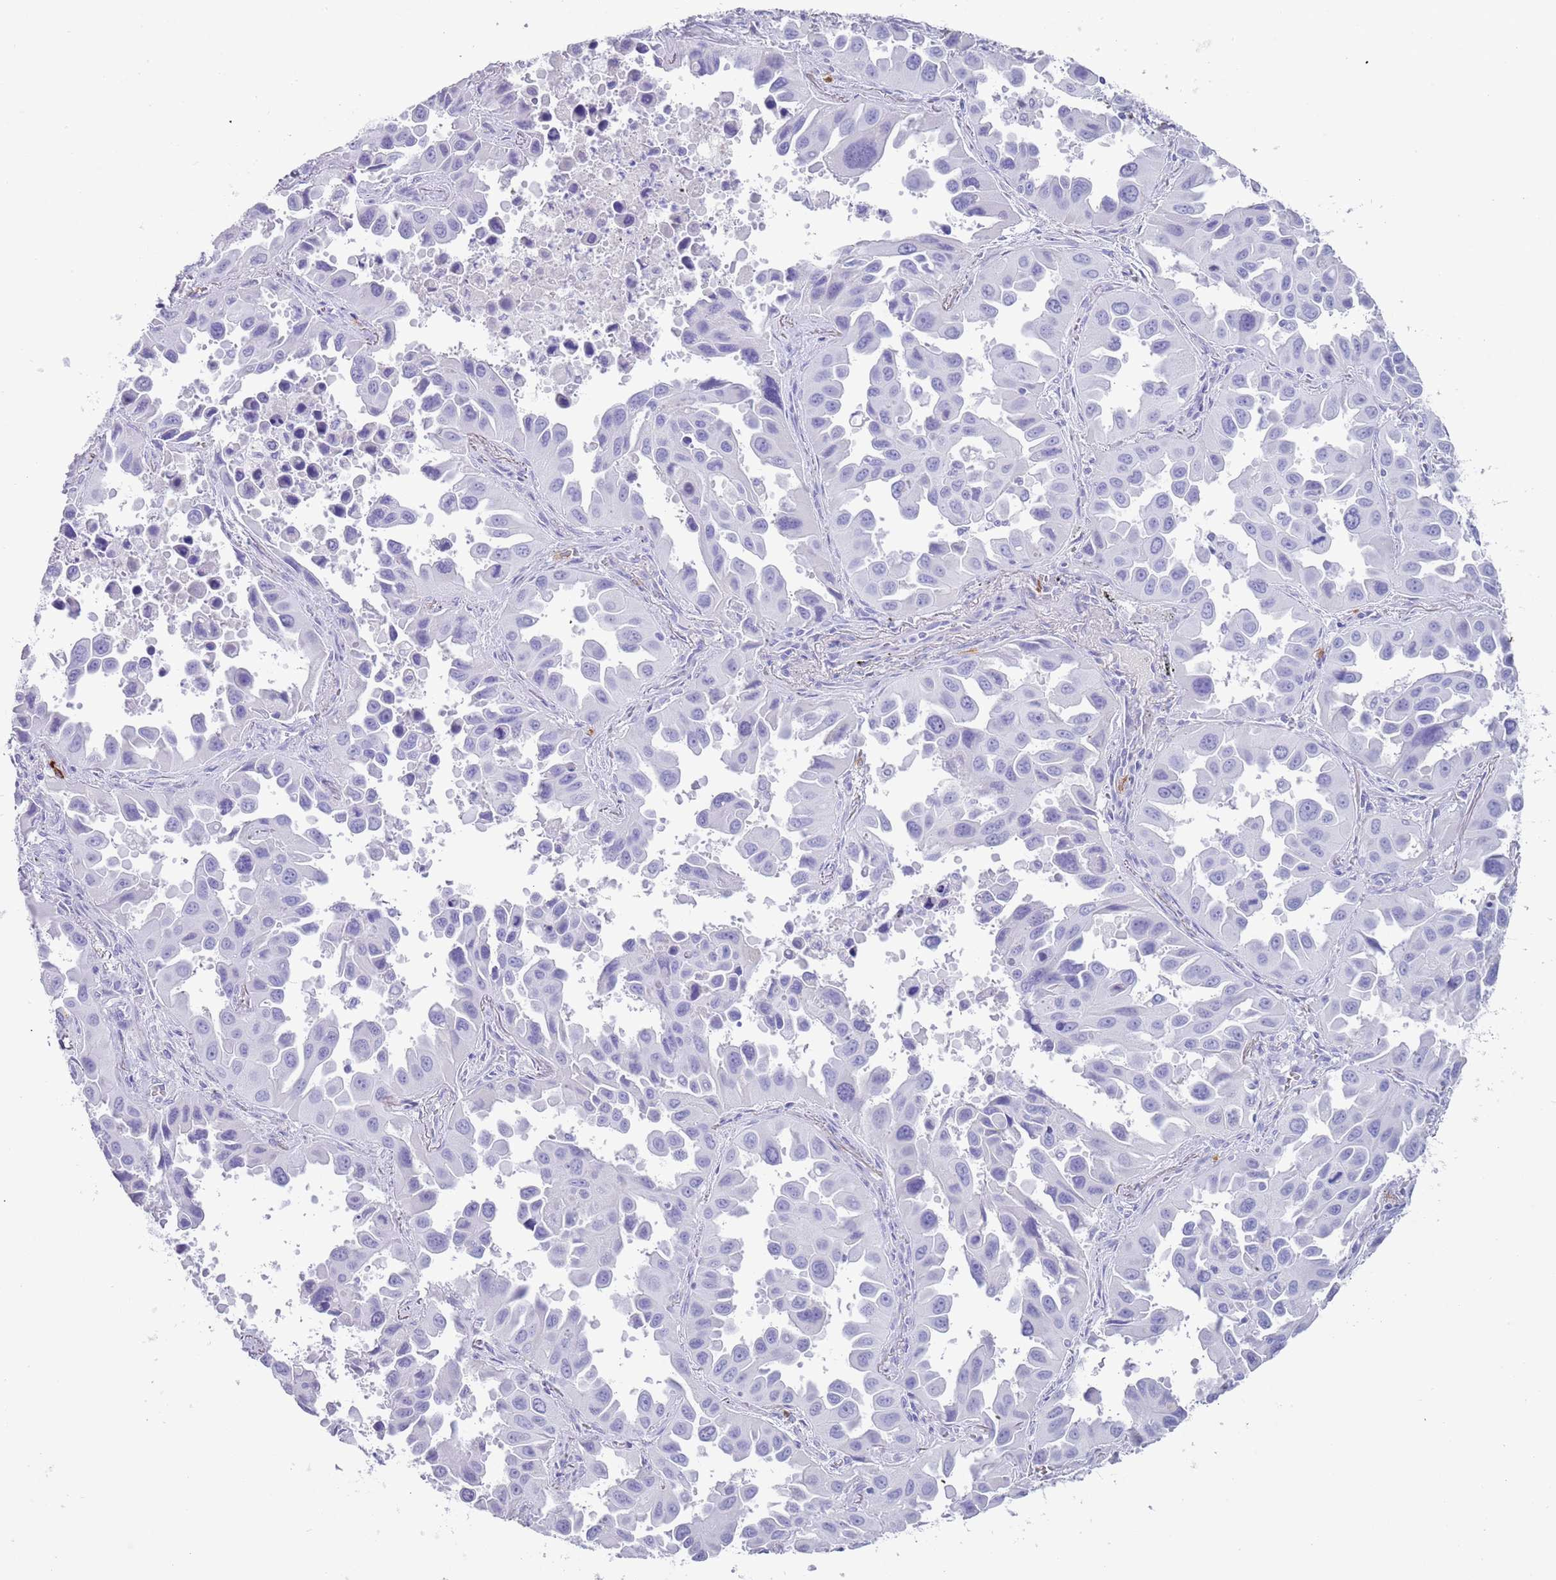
{"staining": {"intensity": "negative", "quantity": "none", "location": "none"}, "tissue": "lung cancer", "cell_type": "Tumor cells", "image_type": "cancer", "snomed": [{"axis": "morphology", "description": "Adenocarcinoma, NOS"}, {"axis": "topography", "description": "Lung"}], "caption": "Immunohistochemical staining of lung cancer displays no significant positivity in tumor cells.", "gene": "MYADML2", "patient": {"sex": "male", "age": 66}}